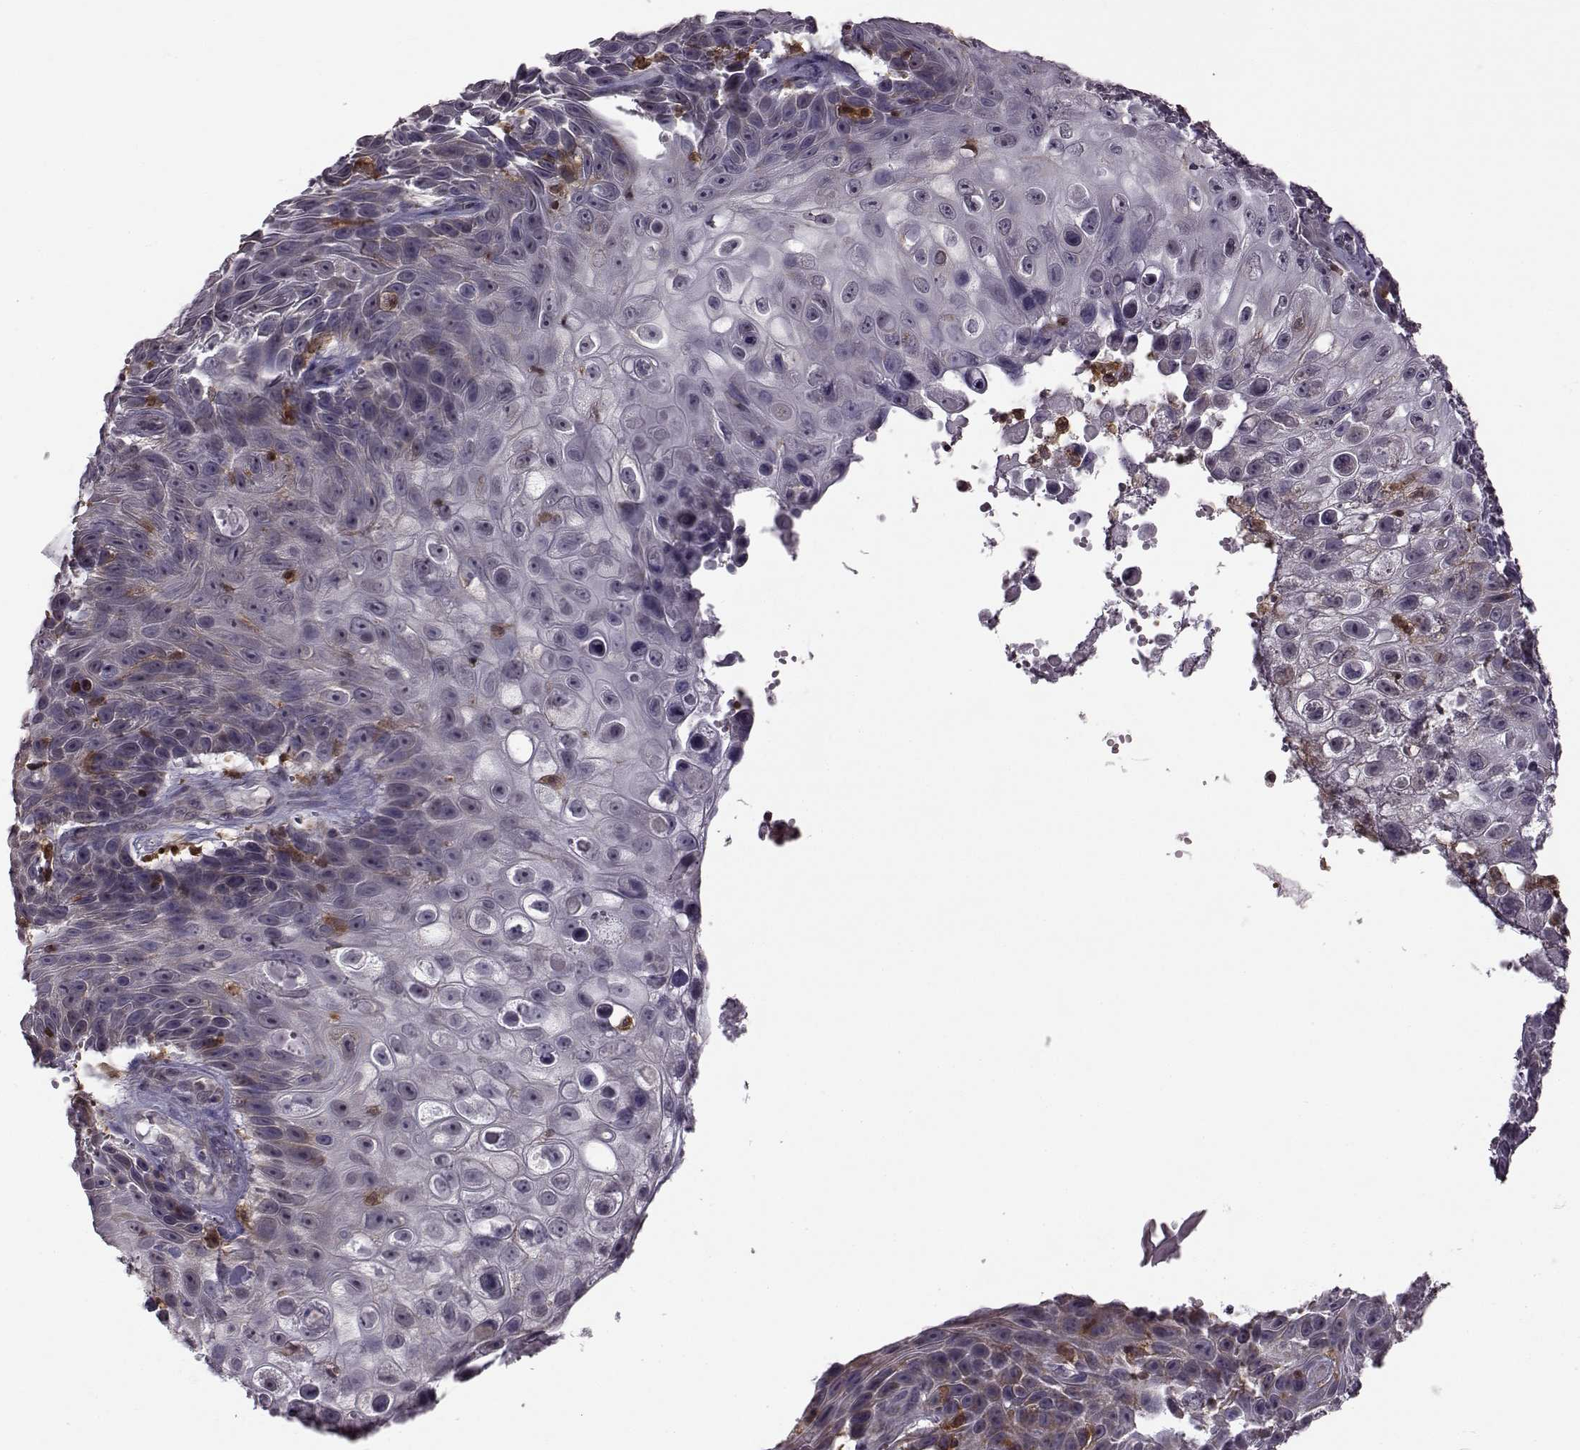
{"staining": {"intensity": "negative", "quantity": "none", "location": "none"}, "tissue": "skin cancer", "cell_type": "Tumor cells", "image_type": "cancer", "snomed": [{"axis": "morphology", "description": "Squamous cell carcinoma, NOS"}, {"axis": "topography", "description": "Skin"}], "caption": "Tumor cells show no significant expression in squamous cell carcinoma (skin).", "gene": "DOK2", "patient": {"sex": "male", "age": 82}}